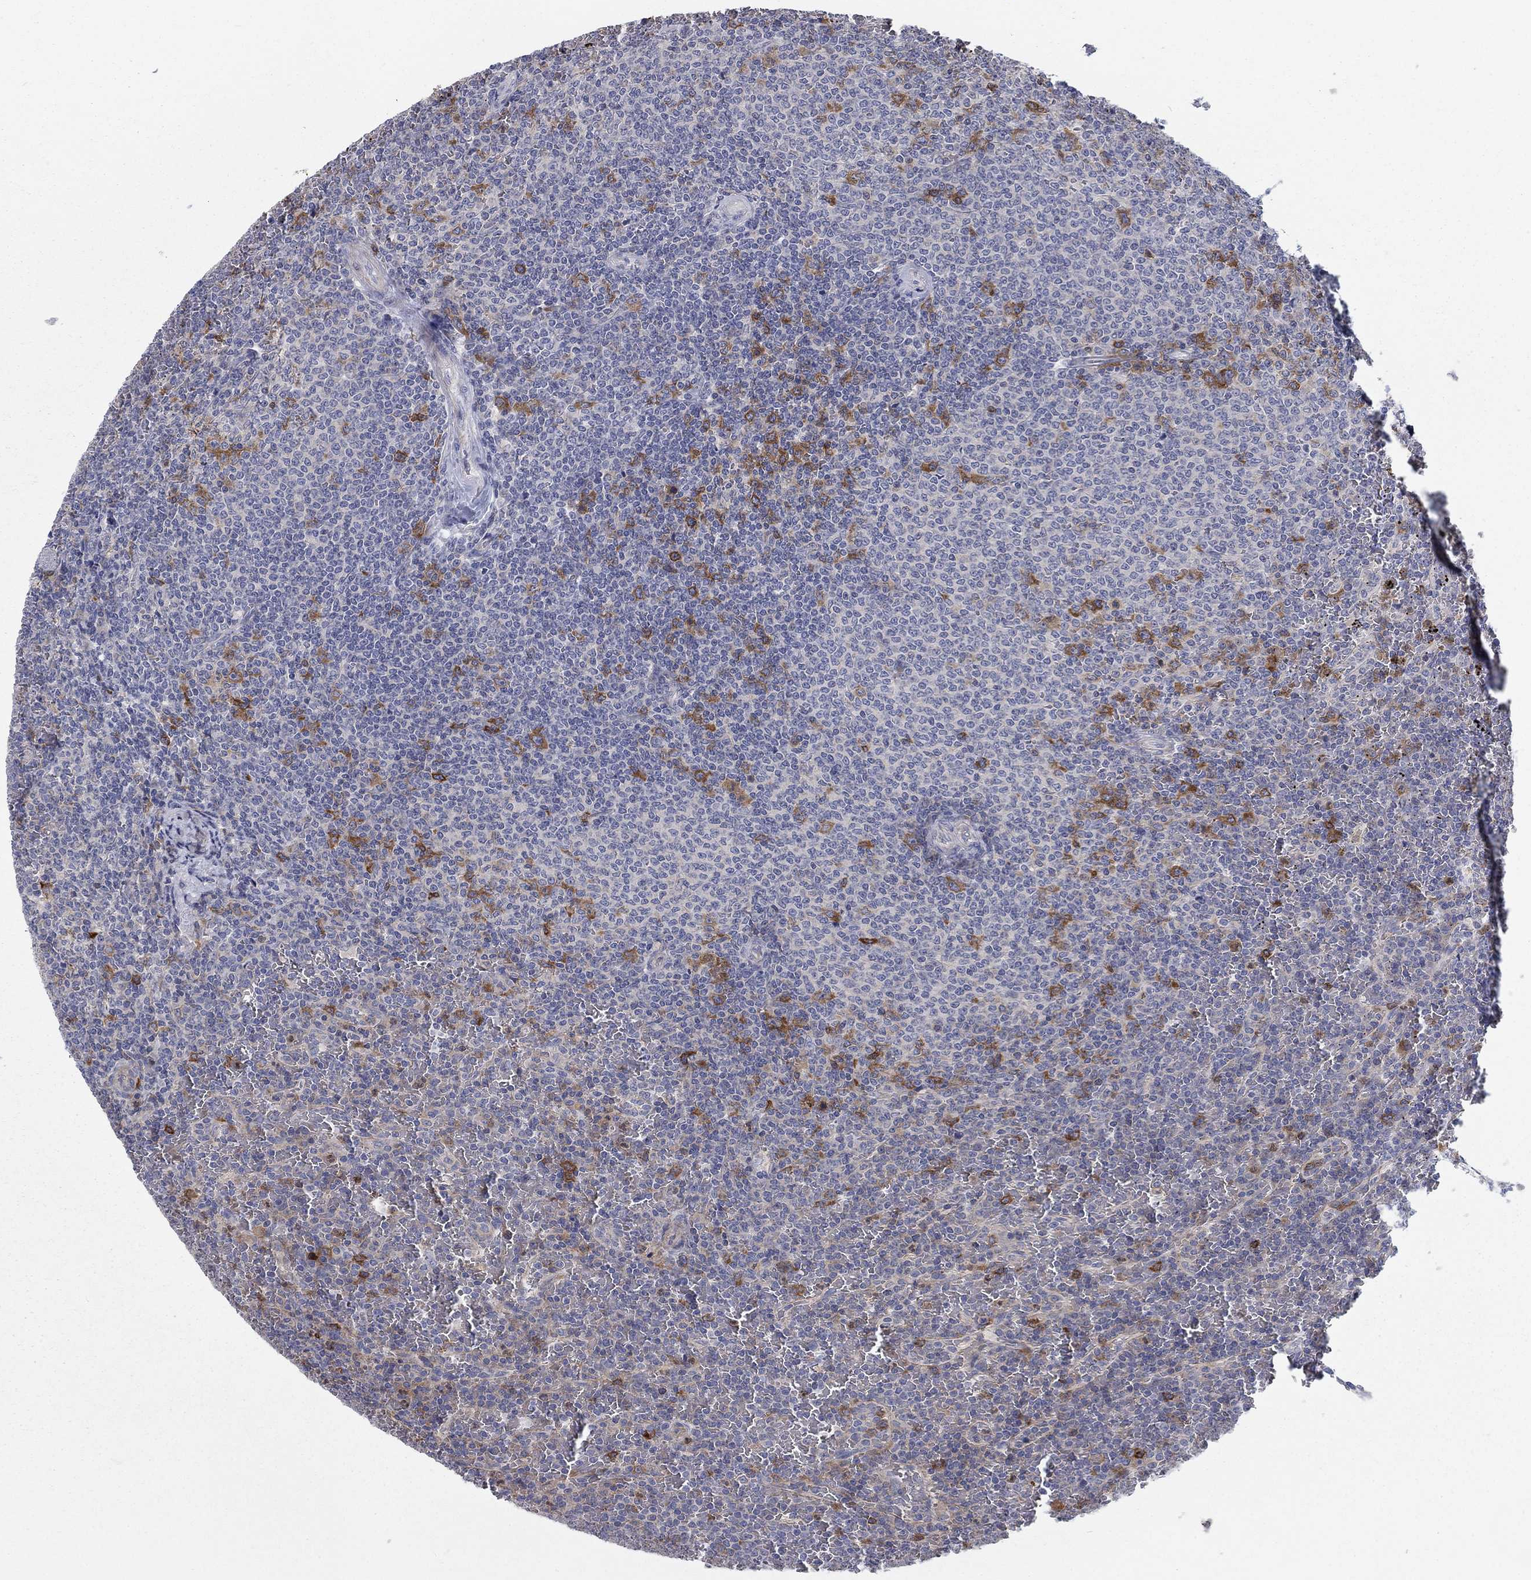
{"staining": {"intensity": "moderate", "quantity": "<25%", "location": "cytoplasmic/membranous"}, "tissue": "lymphoma", "cell_type": "Tumor cells", "image_type": "cancer", "snomed": [{"axis": "morphology", "description": "Malignant lymphoma, non-Hodgkin's type, Low grade"}, {"axis": "topography", "description": "Spleen"}], "caption": "The photomicrograph displays staining of lymphoma, revealing moderate cytoplasmic/membranous protein staining (brown color) within tumor cells.", "gene": "KIF15", "patient": {"sex": "female", "age": 77}}